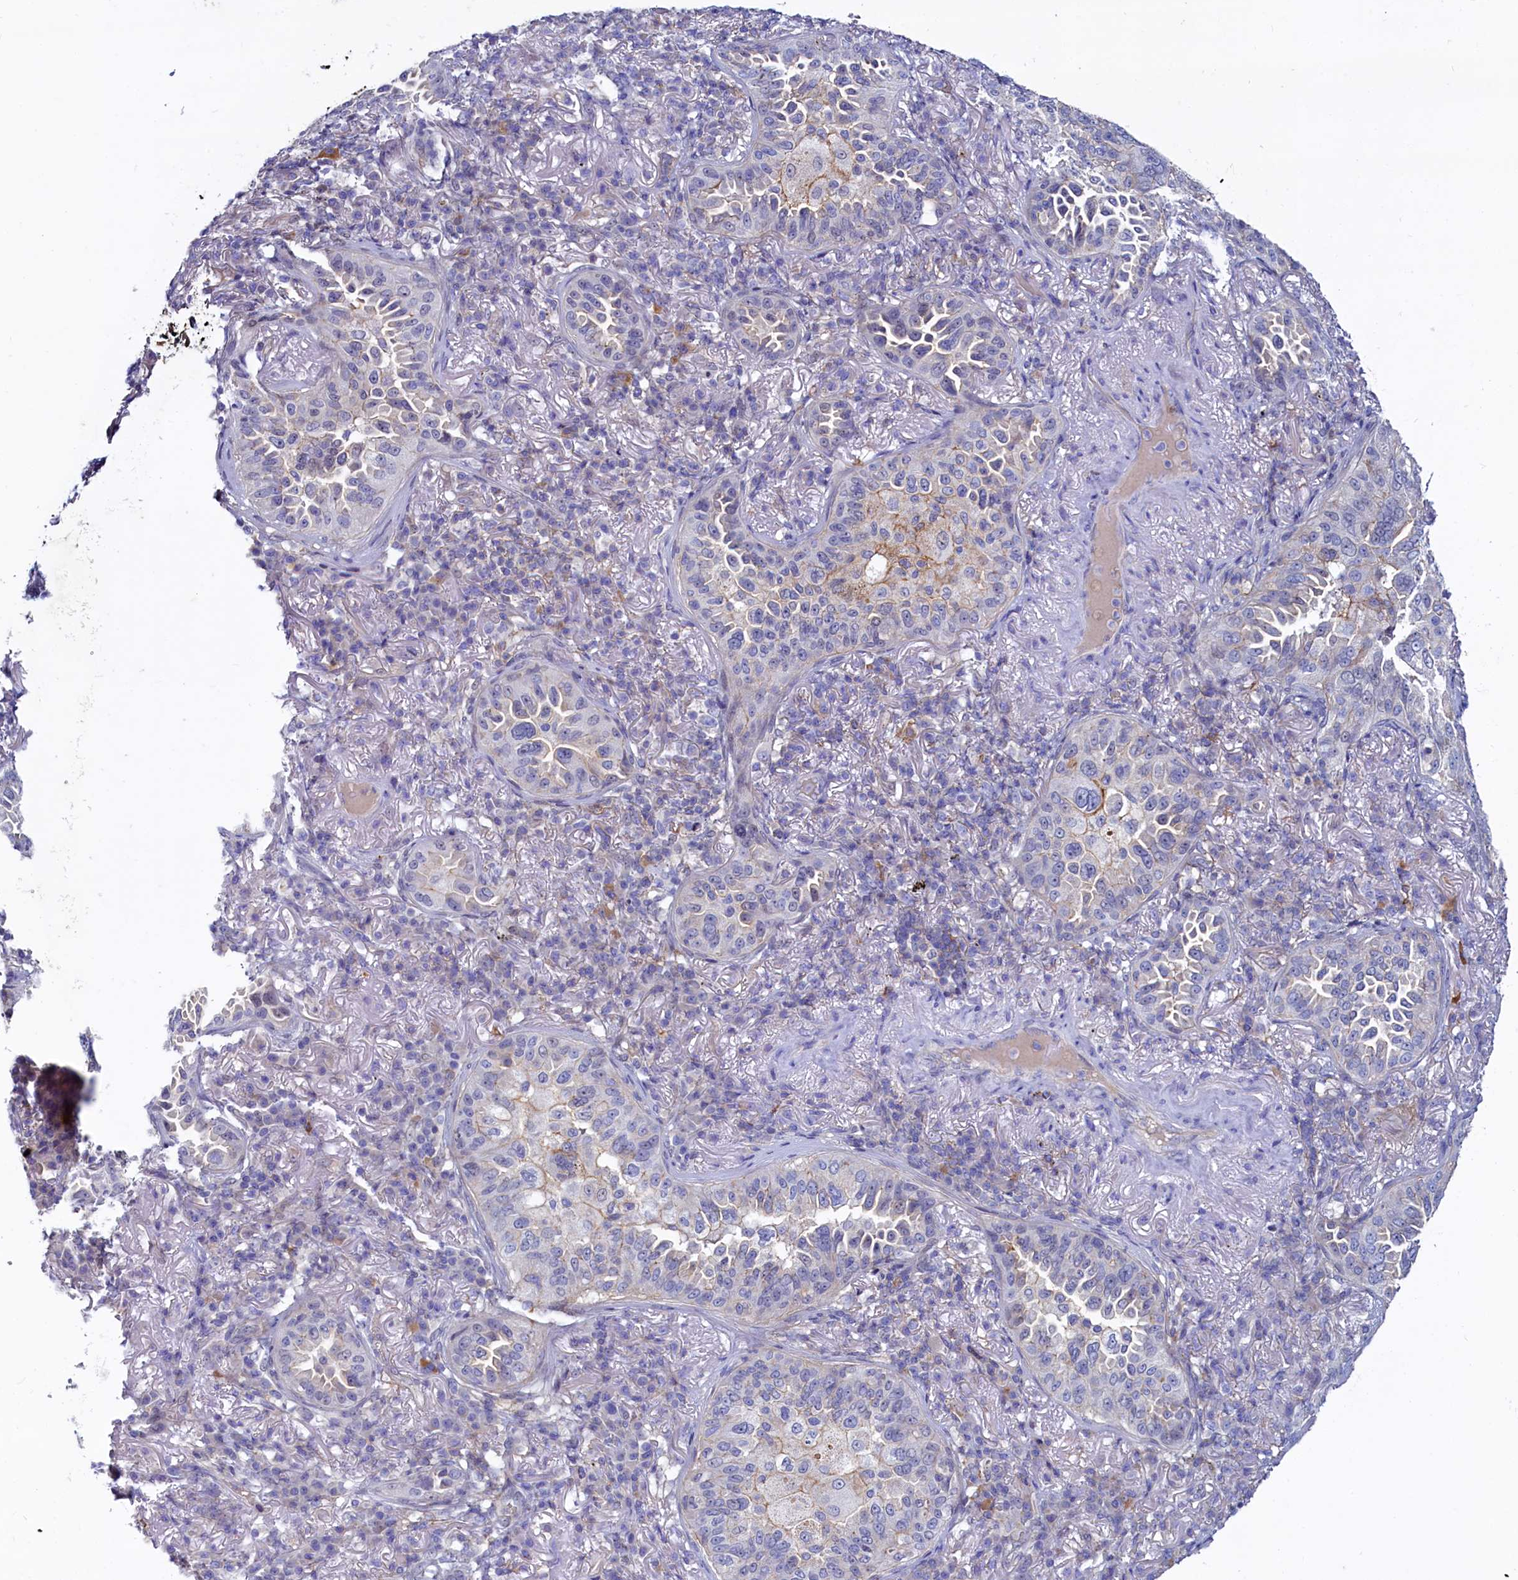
{"staining": {"intensity": "negative", "quantity": "none", "location": "none"}, "tissue": "lung cancer", "cell_type": "Tumor cells", "image_type": "cancer", "snomed": [{"axis": "morphology", "description": "Adenocarcinoma, NOS"}, {"axis": "topography", "description": "Lung"}], "caption": "Immunohistochemistry (IHC) histopathology image of neoplastic tissue: human lung cancer stained with DAB (3,3'-diaminobenzidine) reveals no significant protein expression in tumor cells.", "gene": "ASTE1", "patient": {"sex": "female", "age": 69}}